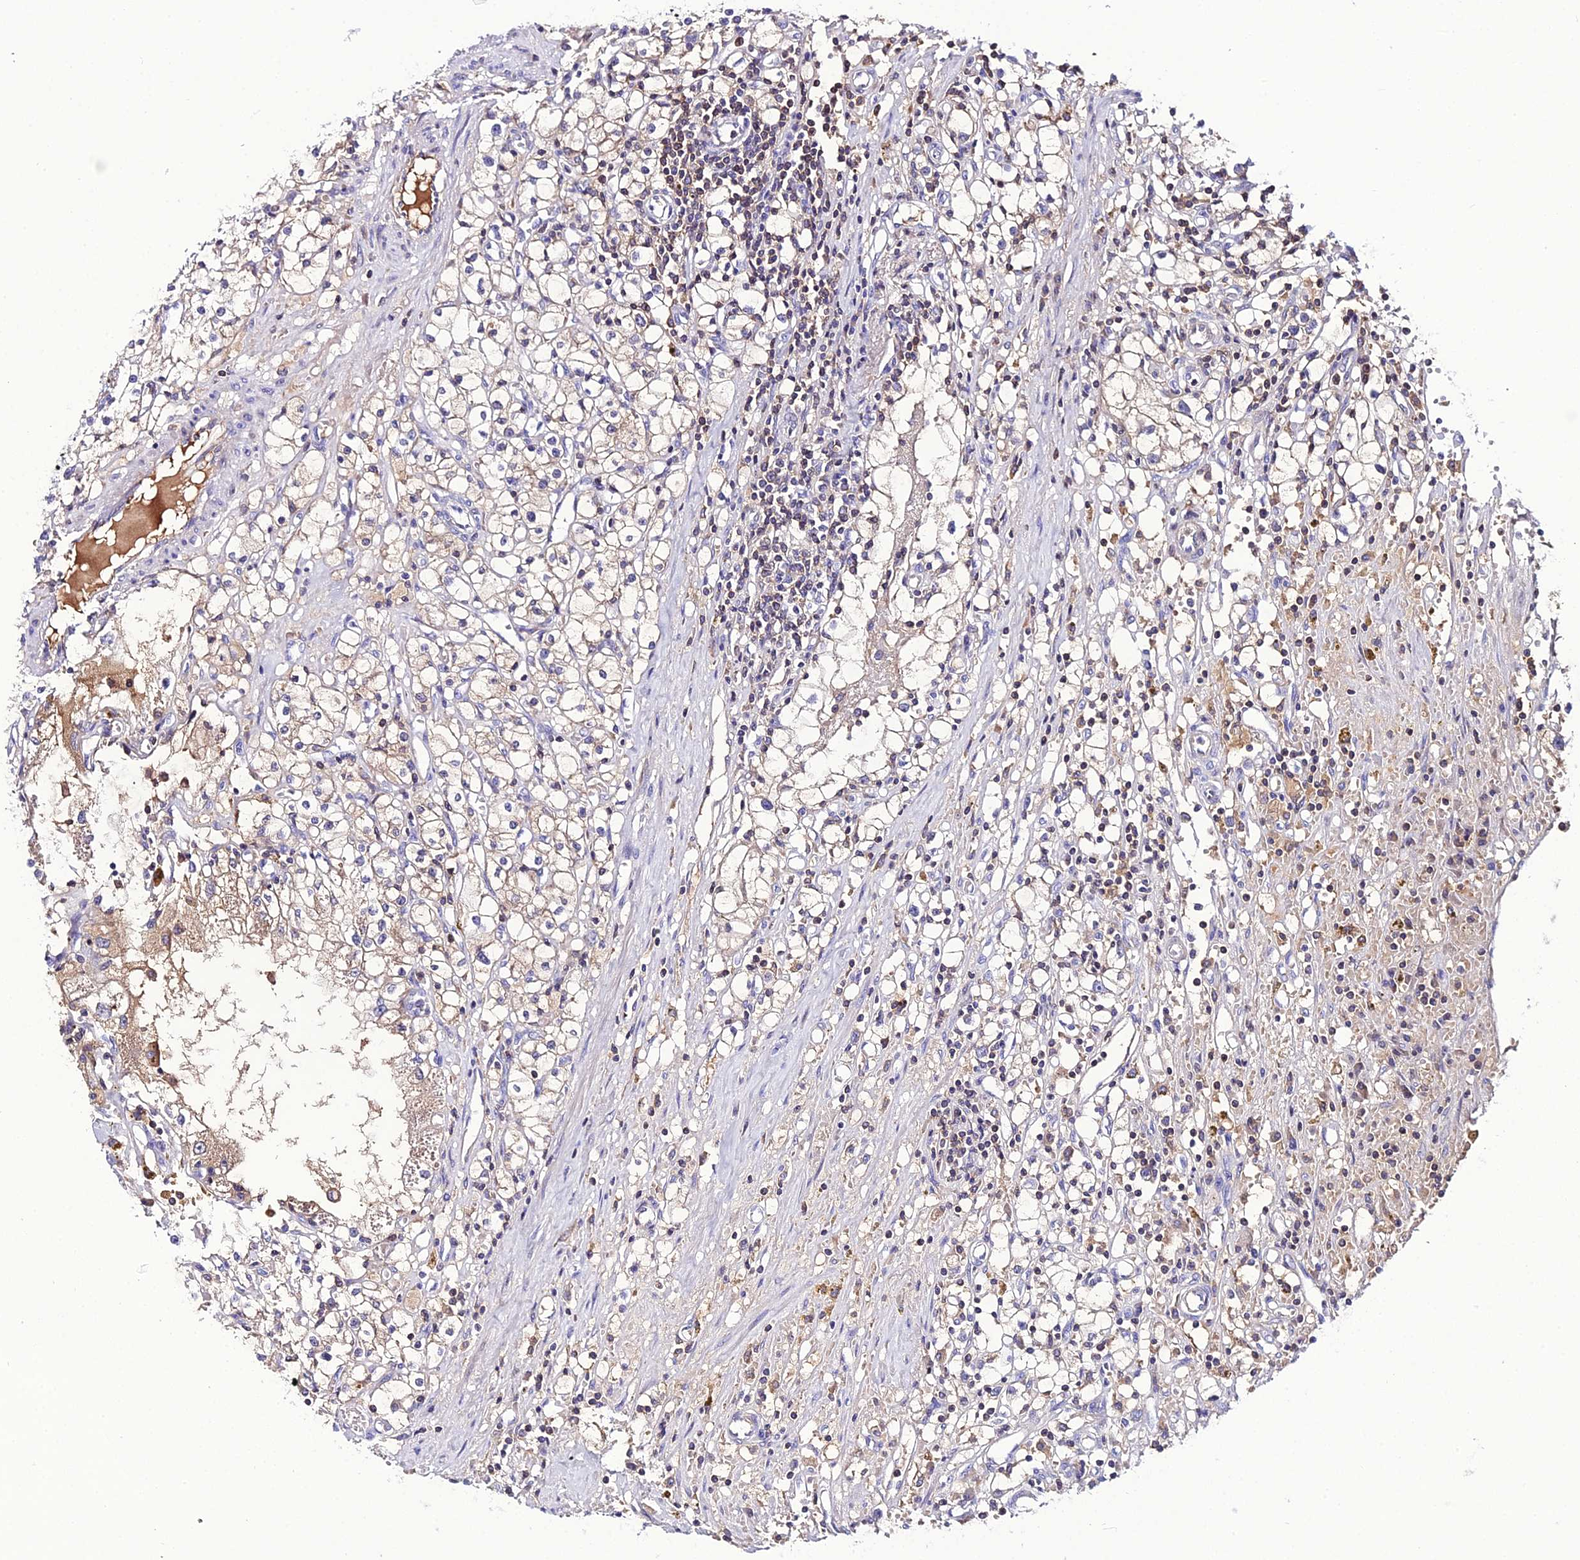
{"staining": {"intensity": "weak", "quantity": "<25%", "location": "cytoplasmic/membranous"}, "tissue": "renal cancer", "cell_type": "Tumor cells", "image_type": "cancer", "snomed": [{"axis": "morphology", "description": "Adenocarcinoma, NOS"}, {"axis": "topography", "description": "Kidney"}], "caption": "A high-resolution histopathology image shows immunohistochemistry staining of renal cancer, which demonstrates no significant expression in tumor cells.", "gene": "DEFB132", "patient": {"sex": "male", "age": 56}}